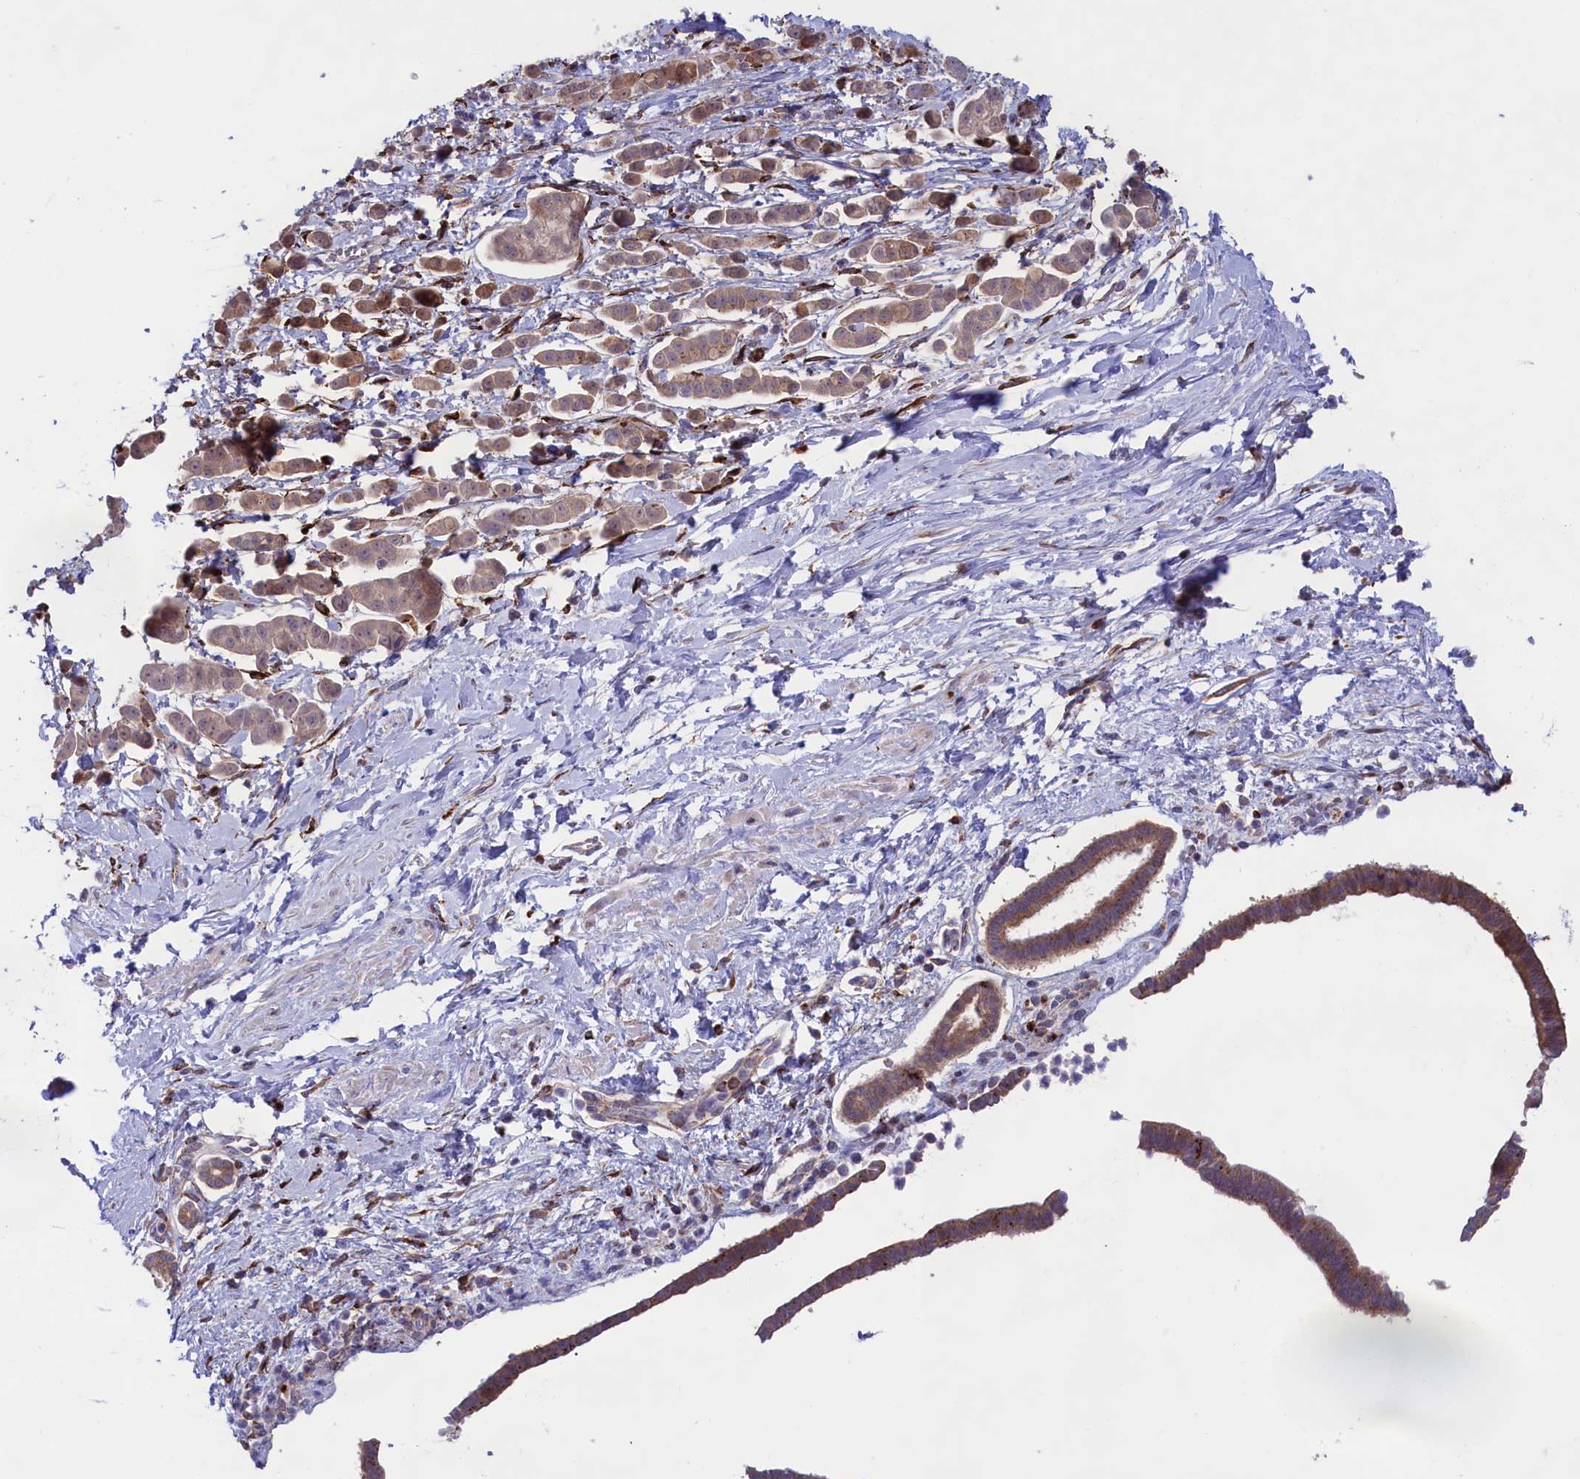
{"staining": {"intensity": "weak", "quantity": ">75%", "location": "cytoplasmic/membranous"}, "tissue": "pancreatic cancer", "cell_type": "Tumor cells", "image_type": "cancer", "snomed": [{"axis": "morphology", "description": "Normal tissue, NOS"}, {"axis": "morphology", "description": "Adenocarcinoma, NOS"}, {"axis": "topography", "description": "Pancreas"}], "caption": "A micrograph of pancreatic cancer stained for a protein exhibits weak cytoplasmic/membranous brown staining in tumor cells. The staining is performed using DAB (3,3'-diaminobenzidine) brown chromogen to label protein expression. The nuclei are counter-stained blue using hematoxylin.", "gene": "MAN2B1", "patient": {"sex": "female", "age": 64}}